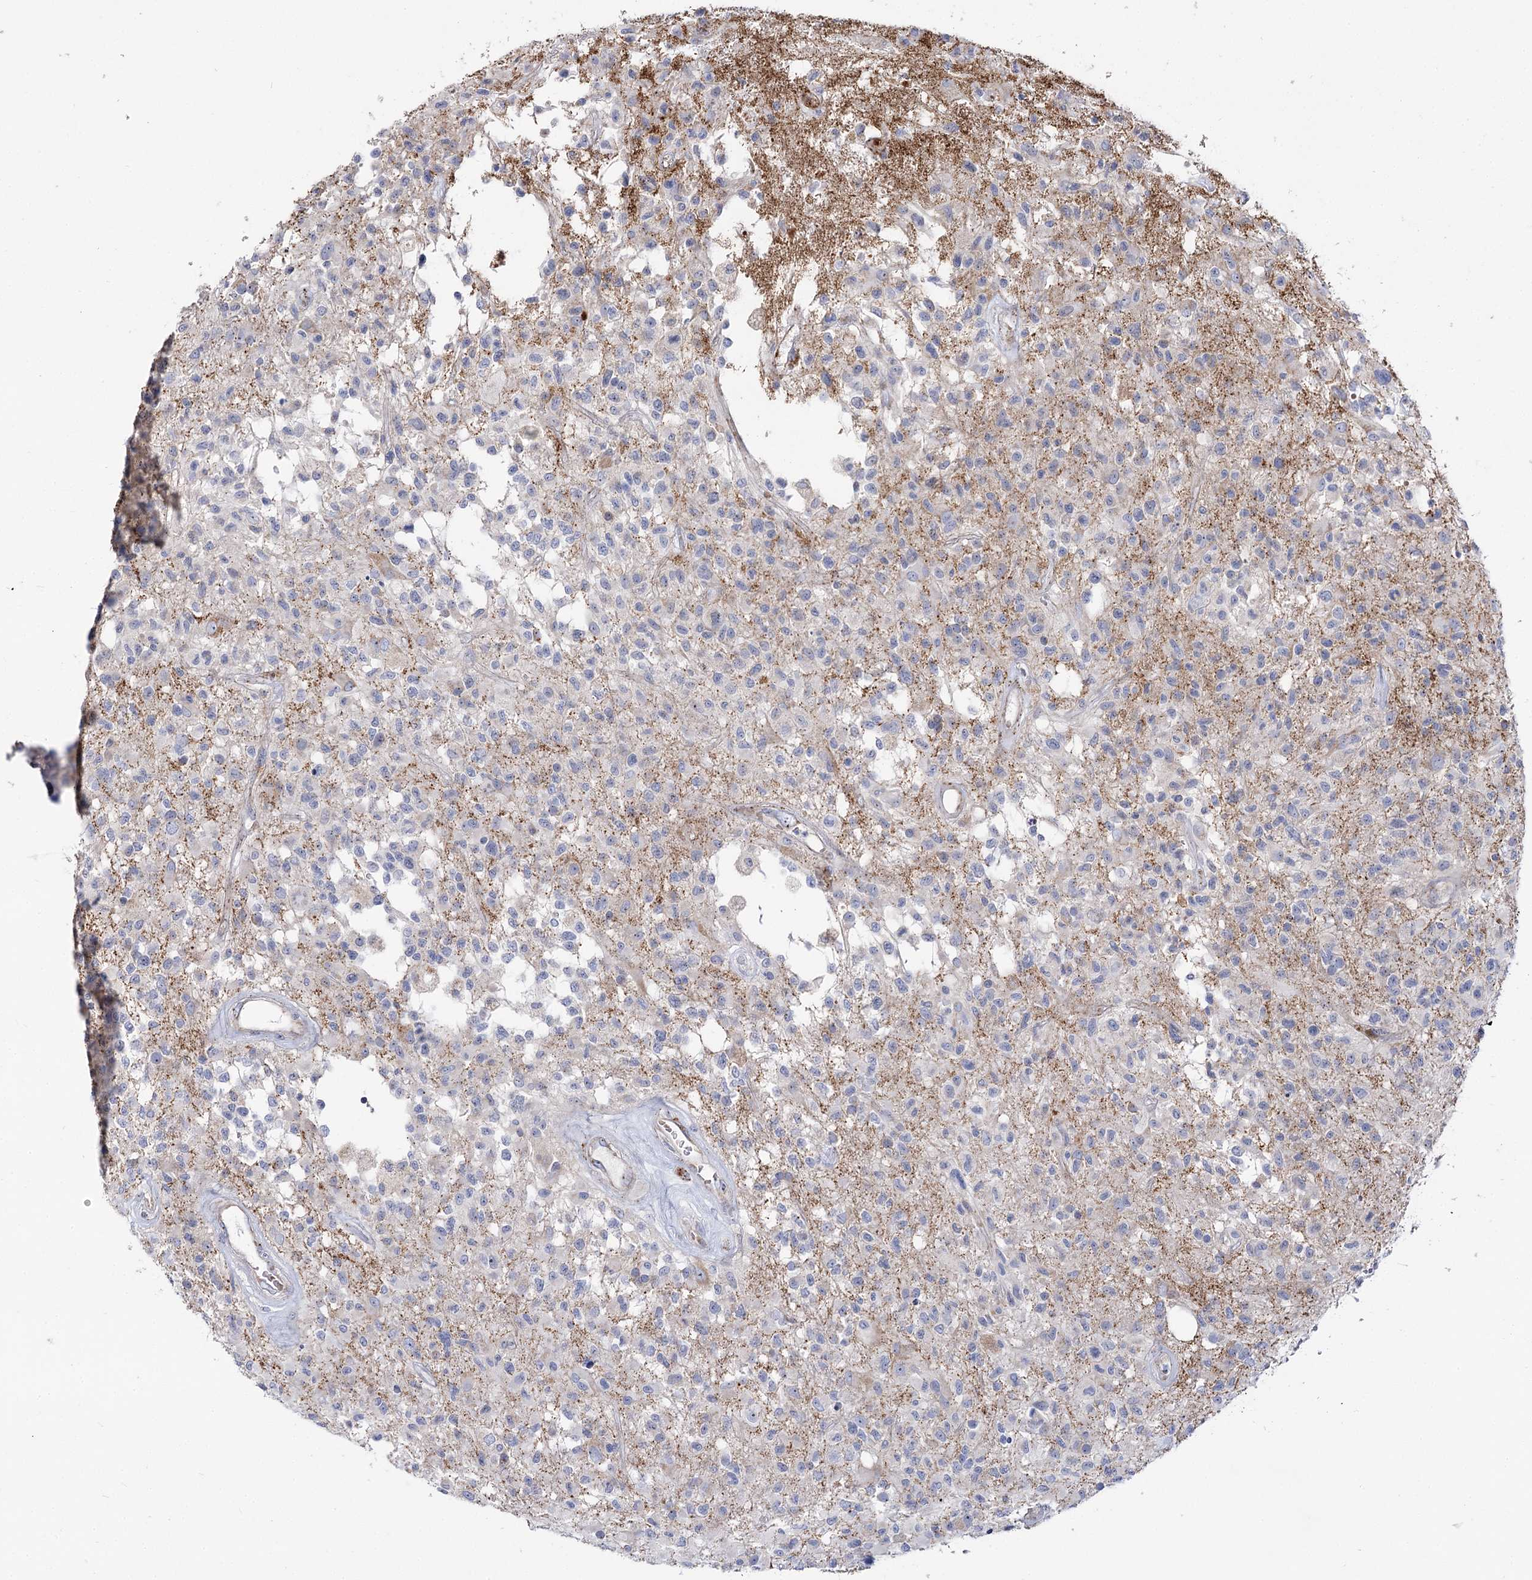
{"staining": {"intensity": "negative", "quantity": "none", "location": "none"}, "tissue": "glioma", "cell_type": "Tumor cells", "image_type": "cancer", "snomed": [{"axis": "morphology", "description": "Glioma, malignant, High grade"}, {"axis": "morphology", "description": "Glioblastoma, NOS"}, {"axis": "topography", "description": "Brain"}], "caption": "The micrograph demonstrates no staining of tumor cells in glioma.", "gene": "SUOX", "patient": {"sex": "male", "age": 60}}